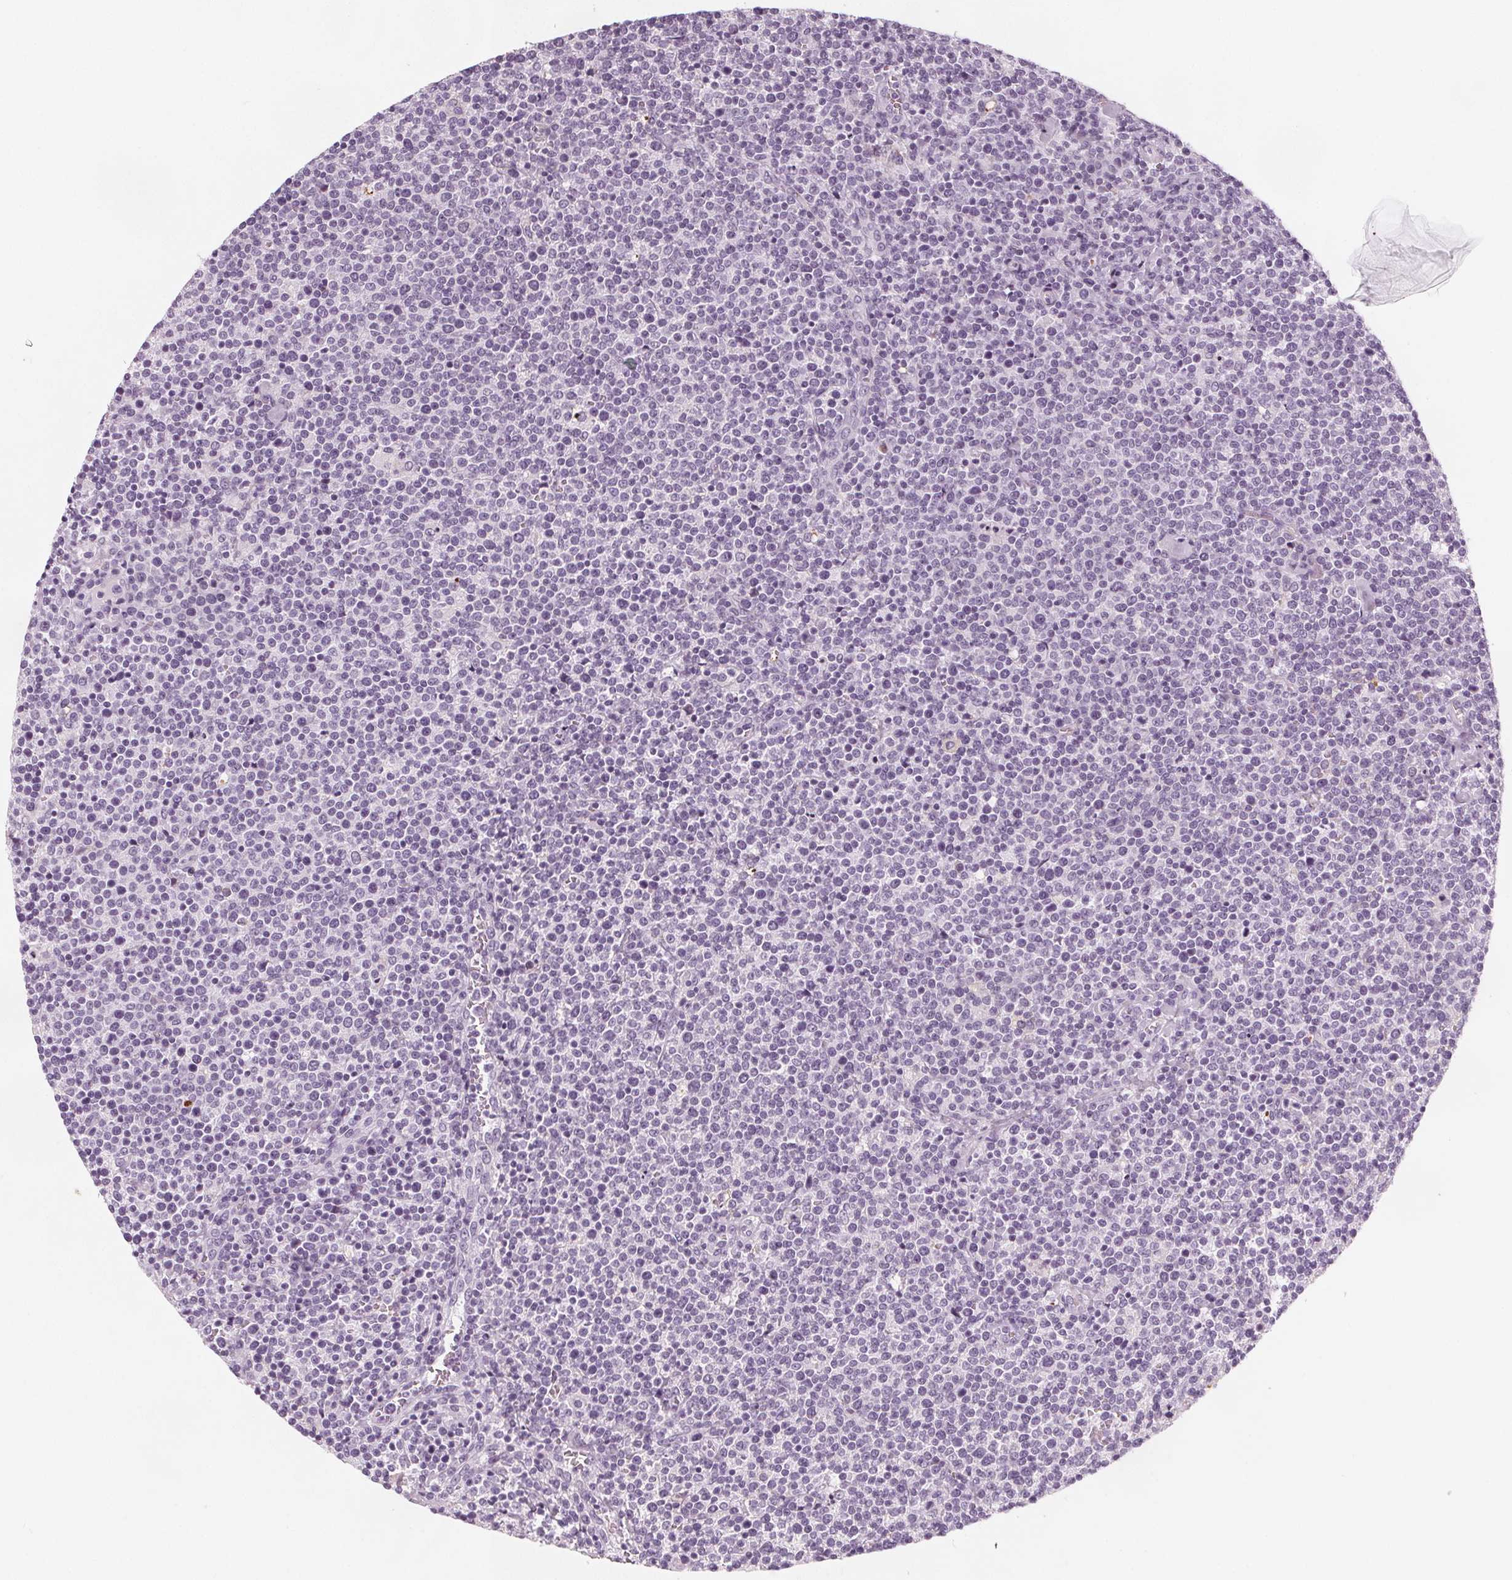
{"staining": {"intensity": "negative", "quantity": "none", "location": "none"}, "tissue": "lymphoma", "cell_type": "Tumor cells", "image_type": "cancer", "snomed": [{"axis": "morphology", "description": "Malignant lymphoma, non-Hodgkin's type, High grade"}, {"axis": "topography", "description": "Lymph node"}], "caption": "Malignant lymphoma, non-Hodgkin's type (high-grade) was stained to show a protein in brown. There is no significant positivity in tumor cells. Nuclei are stained in blue.", "gene": "SLC5A12", "patient": {"sex": "male", "age": 61}}